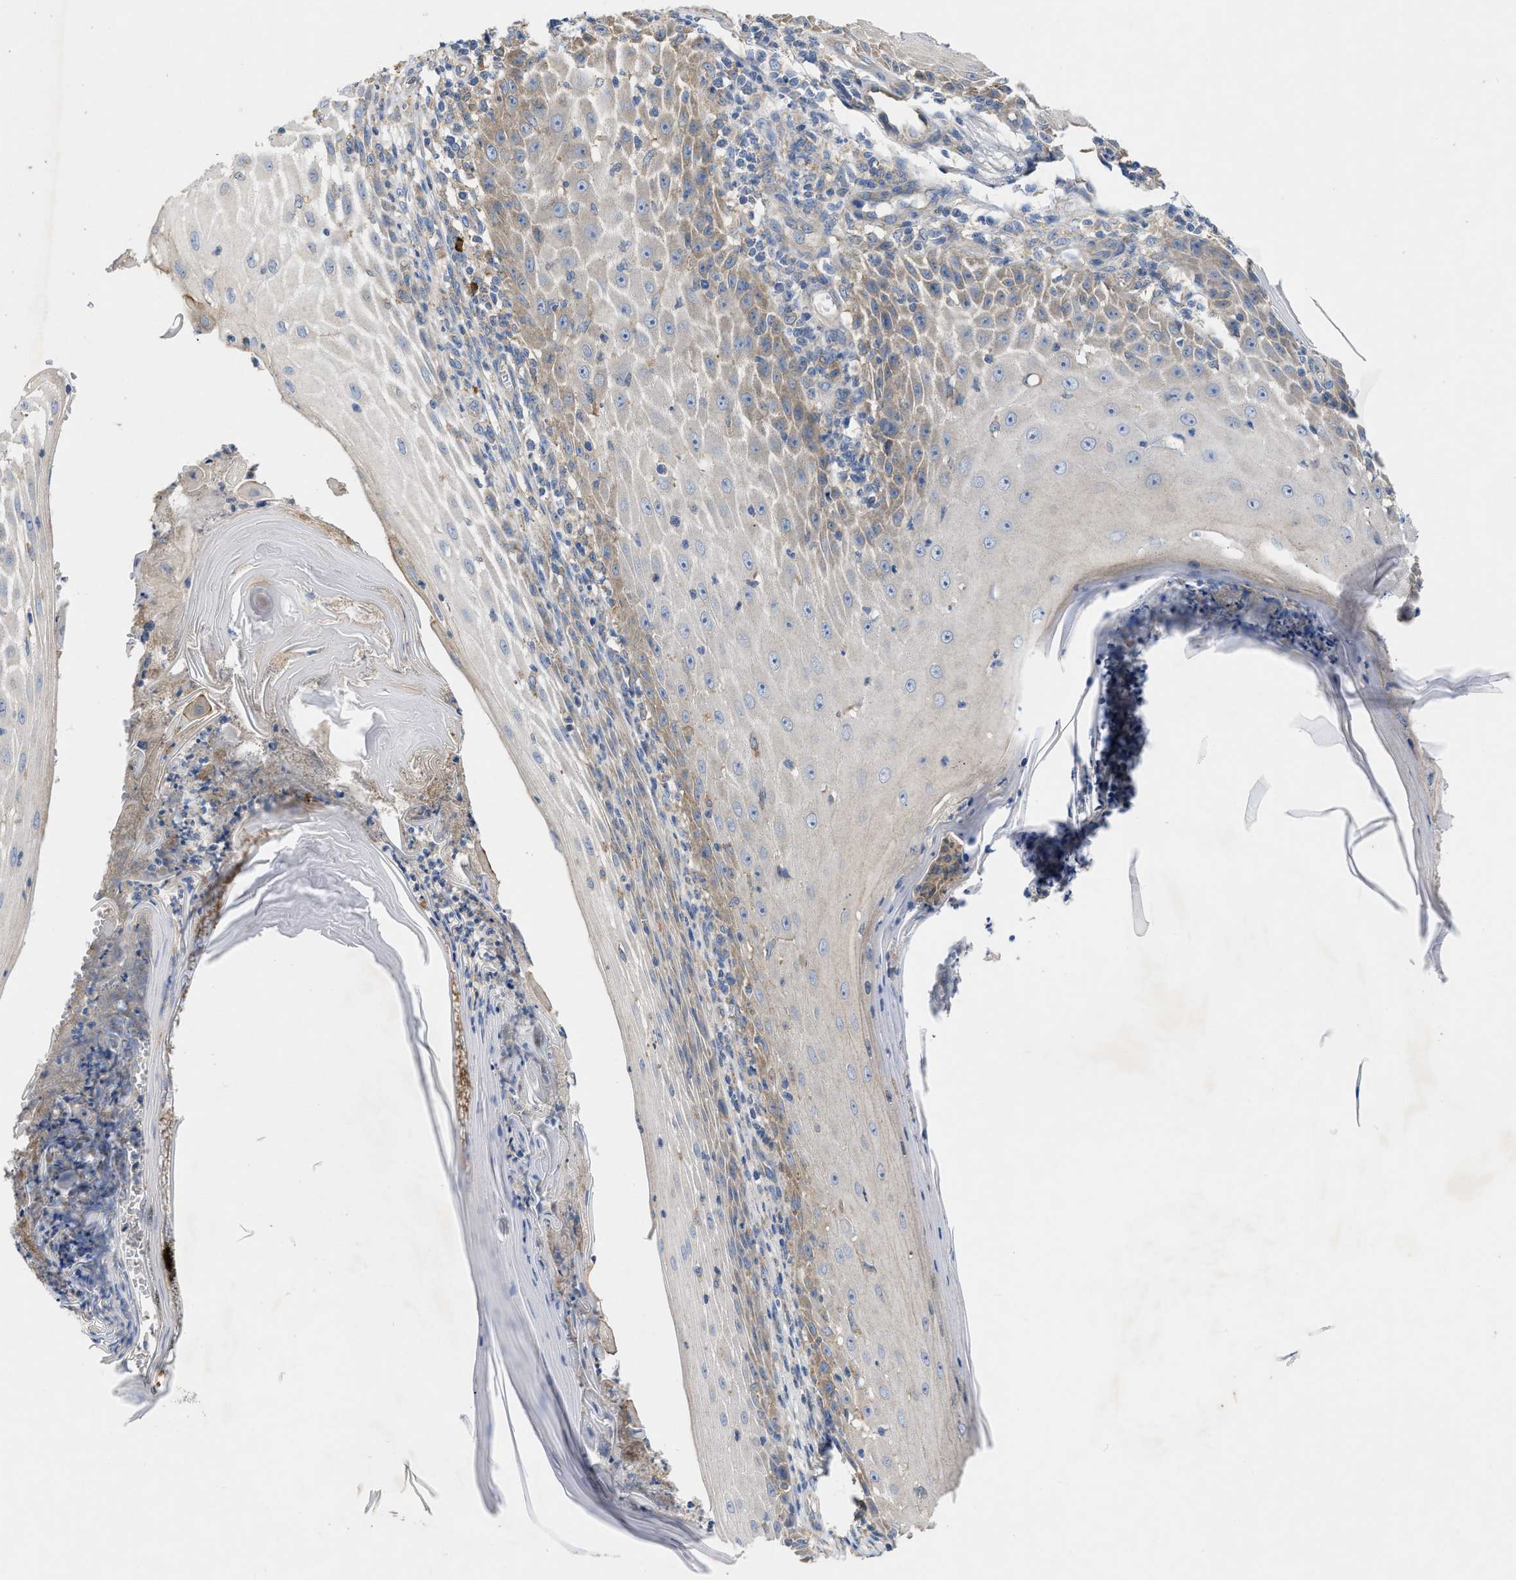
{"staining": {"intensity": "weak", "quantity": "25%-75%", "location": "cytoplasmic/membranous"}, "tissue": "skin cancer", "cell_type": "Tumor cells", "image_type": "cancer", "snomed": [{"axis": "morphology", "description": "Squamous cell carcinoma, NOS"}, {"axis": "topography", "description": "Skin"}], "caption": "This micrograph reveals skin cancer (squamous cell carcinoma) stained with immunohistochemistry to label a protein in brown. The cytoplasmic/membranous of tumor cells show weak positivity for the protein. Nuclei are counter-stained blue.", "gene": "TMEM131", "patient": {"sex": "female", "age": 73}}